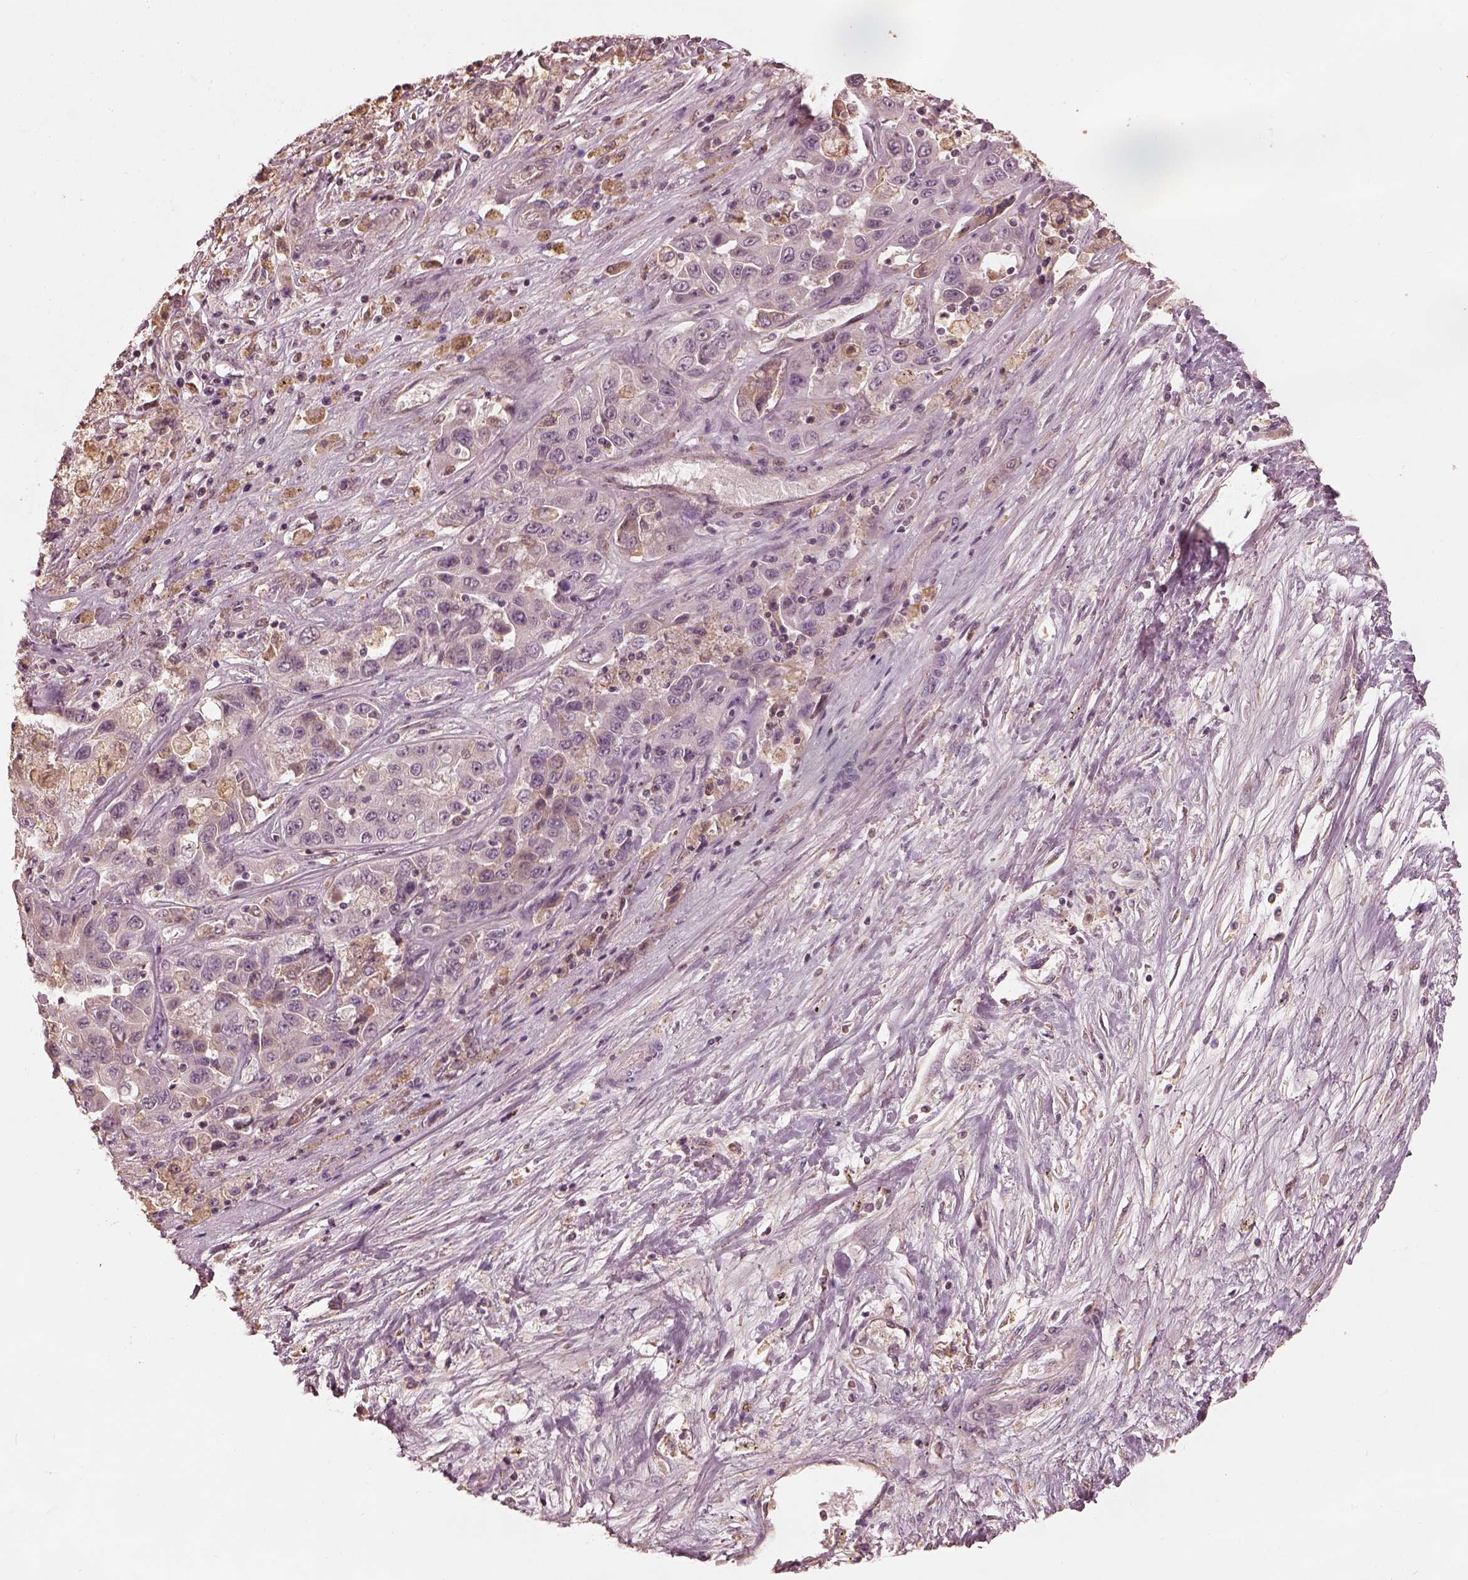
{"staining": {"intensity": "negative", "quantity": "none", "location": "none"}, "tissue": "liver cancer", "cell_type": "Tumor cells", "image_type": "cancer", "snomed": [{"axis": "morphology", "description": "Cholangiocarcinoma"}, {"axis": "topography", "description": "Liver"}], "caption": "IHC histopathology image of neoplastic tissue: human cholangiocarcinoma (liver) stained with DAB reveals no significant protein positivity in tumor cells.", "gene": "CALR3", "patient": {"sex": "female", "age": 52}}